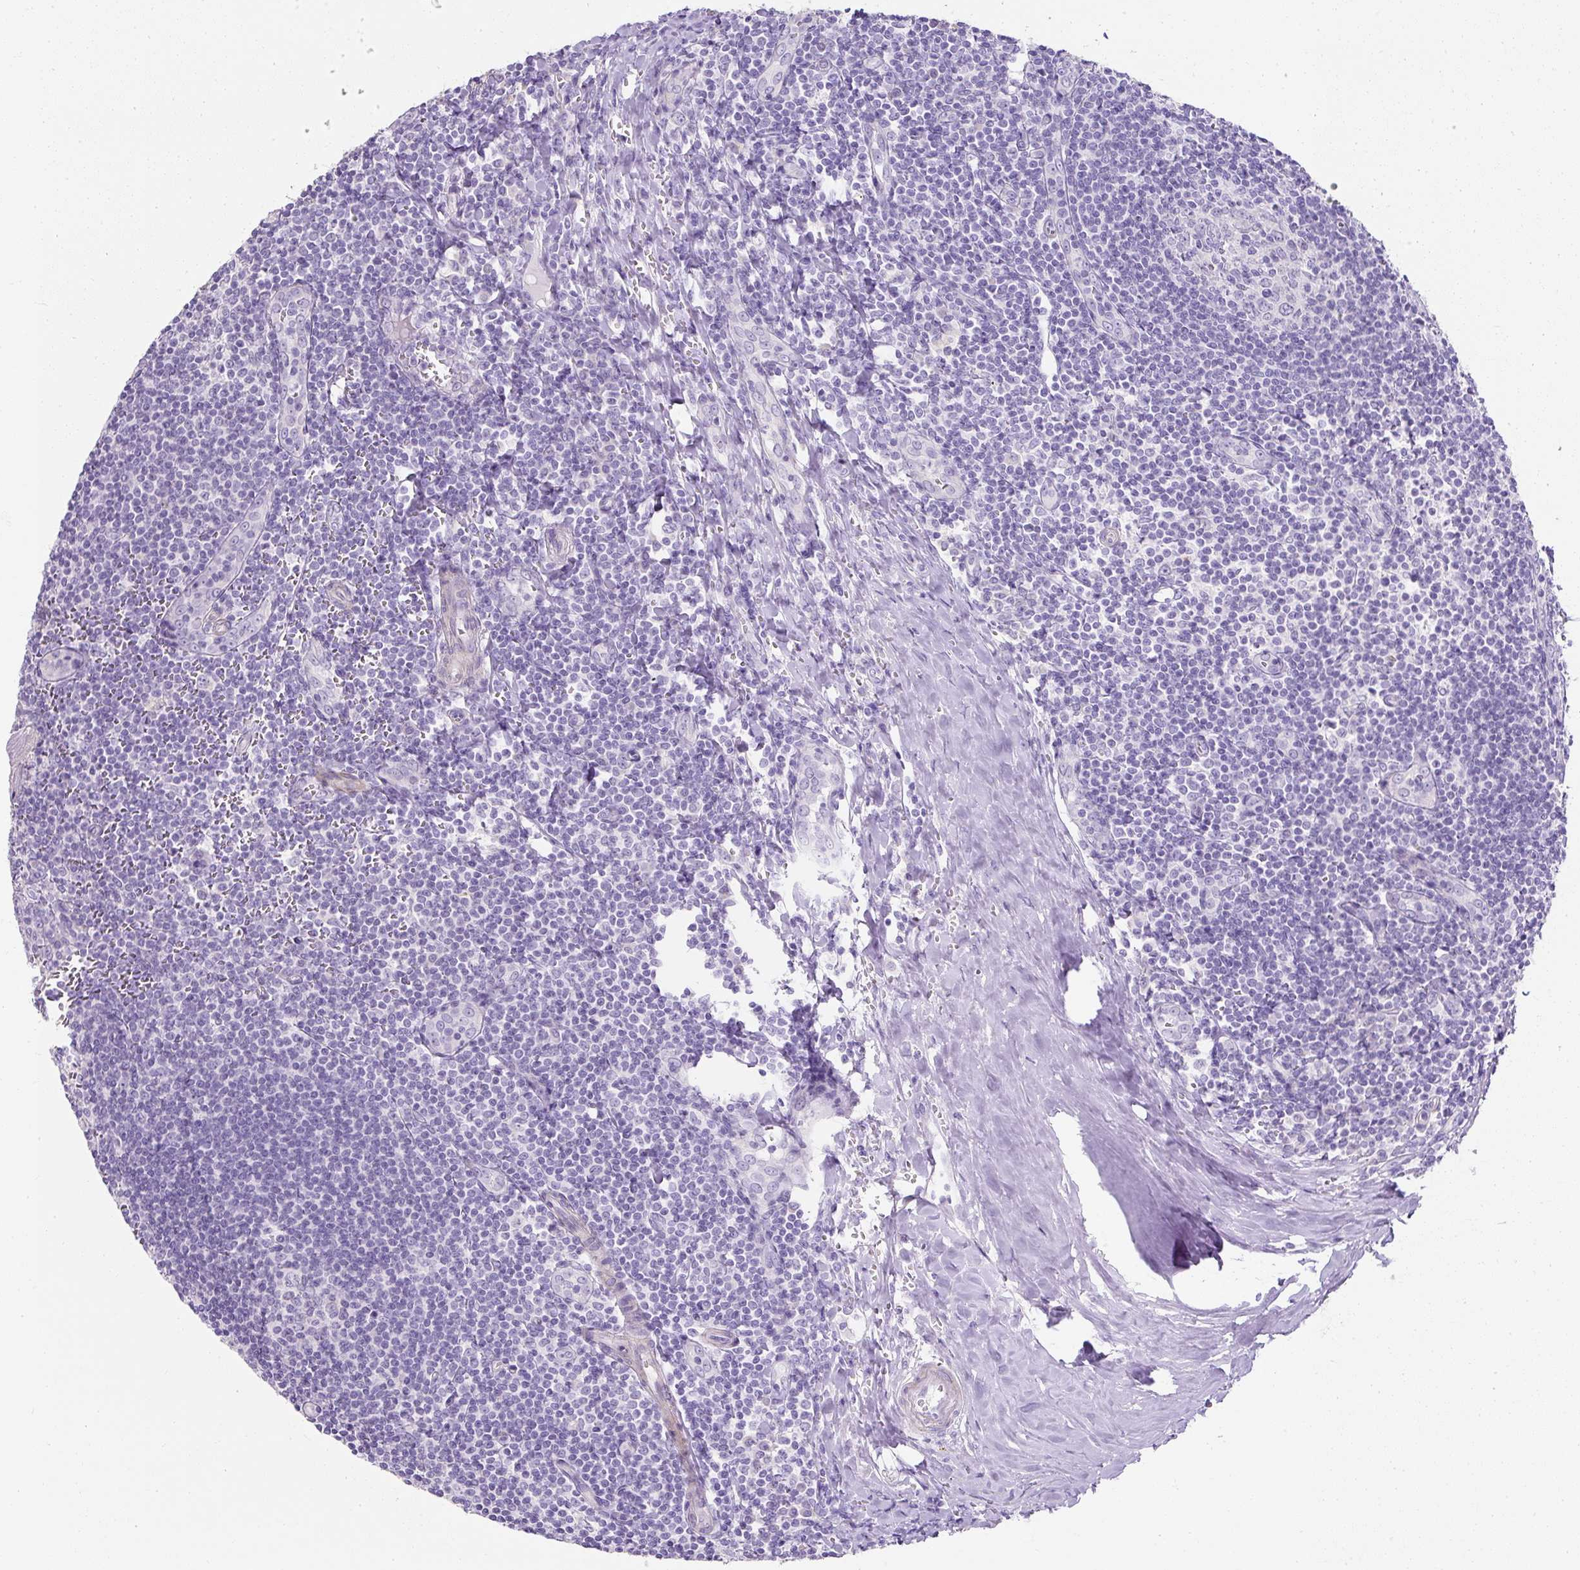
{"staining": {"intensity": "negative", "quantity": "none", "location": "none"}, "tissue": "tonsil", "cell_type": "Germinal center cells", "image_type": "normal", "snomed": [{"axis": "morphology", "description": "Normal tissue, NOS"}, {"axis": "topography", "description": "Tonsil"}], "caption": "Normal tonsil was stained to show a protein in brown. There is no significant staining in germinal center cells.", "gene": "C2CD4C", "patient": {"sex": "male", "age": 27}}